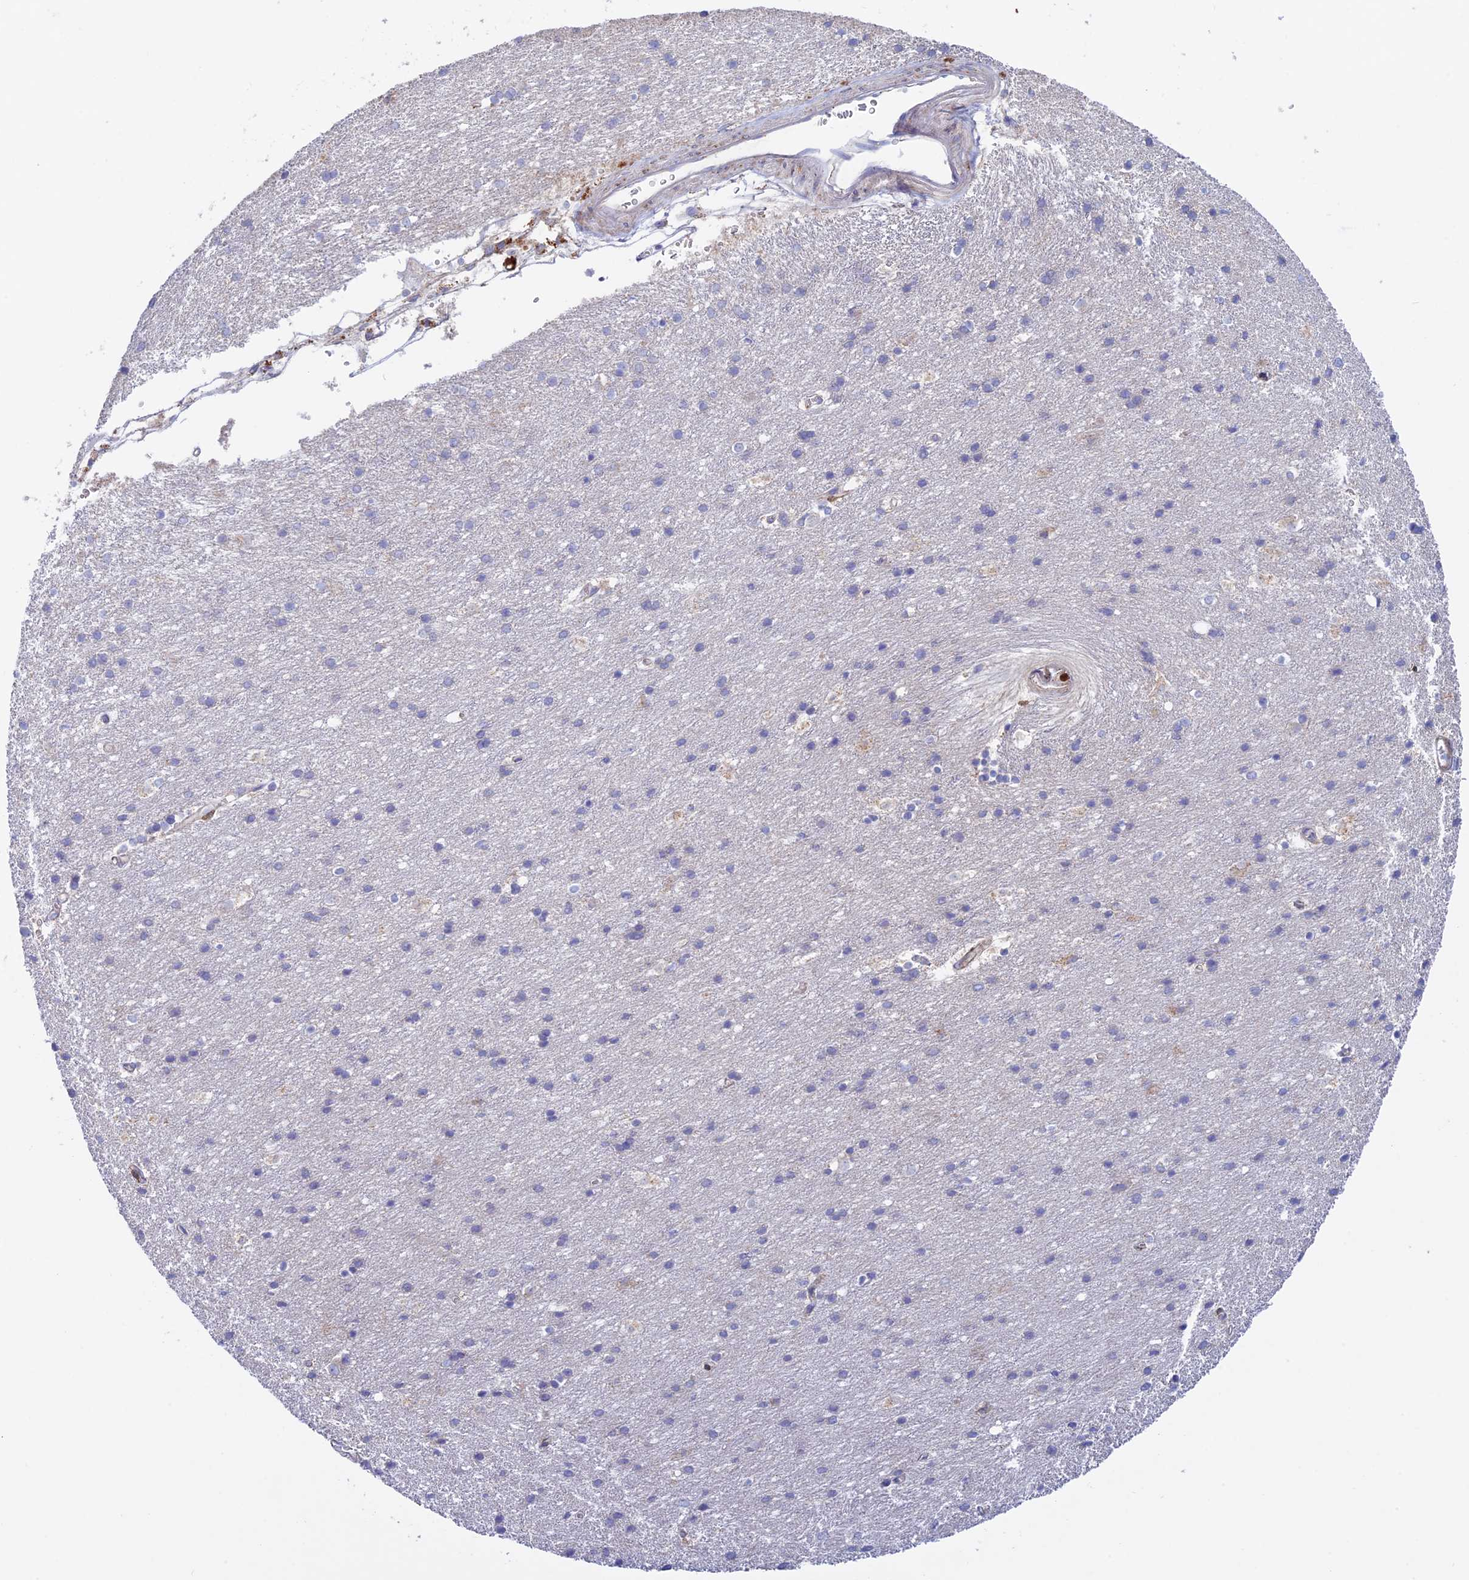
{"staining": {"intensity": "negative", "quantity": "none", "location": "none"}, "tissue": "cerebral cortex", "cell_type": "Endothelial cells", "image_type": "normal", "snomed": [{"axis": "morphology", "description": "Normal tissue, NOS"}, {"axis": "topography", "description": "Cerebral cortex"}], "caption": "Immunohistochemical staining of benign cerebral cortex reveals no significant staining in endothelial cells. Nuclei are stained in blue.", "gene": "ETFDH", "patient": {"sex": "male", "age": 54}}